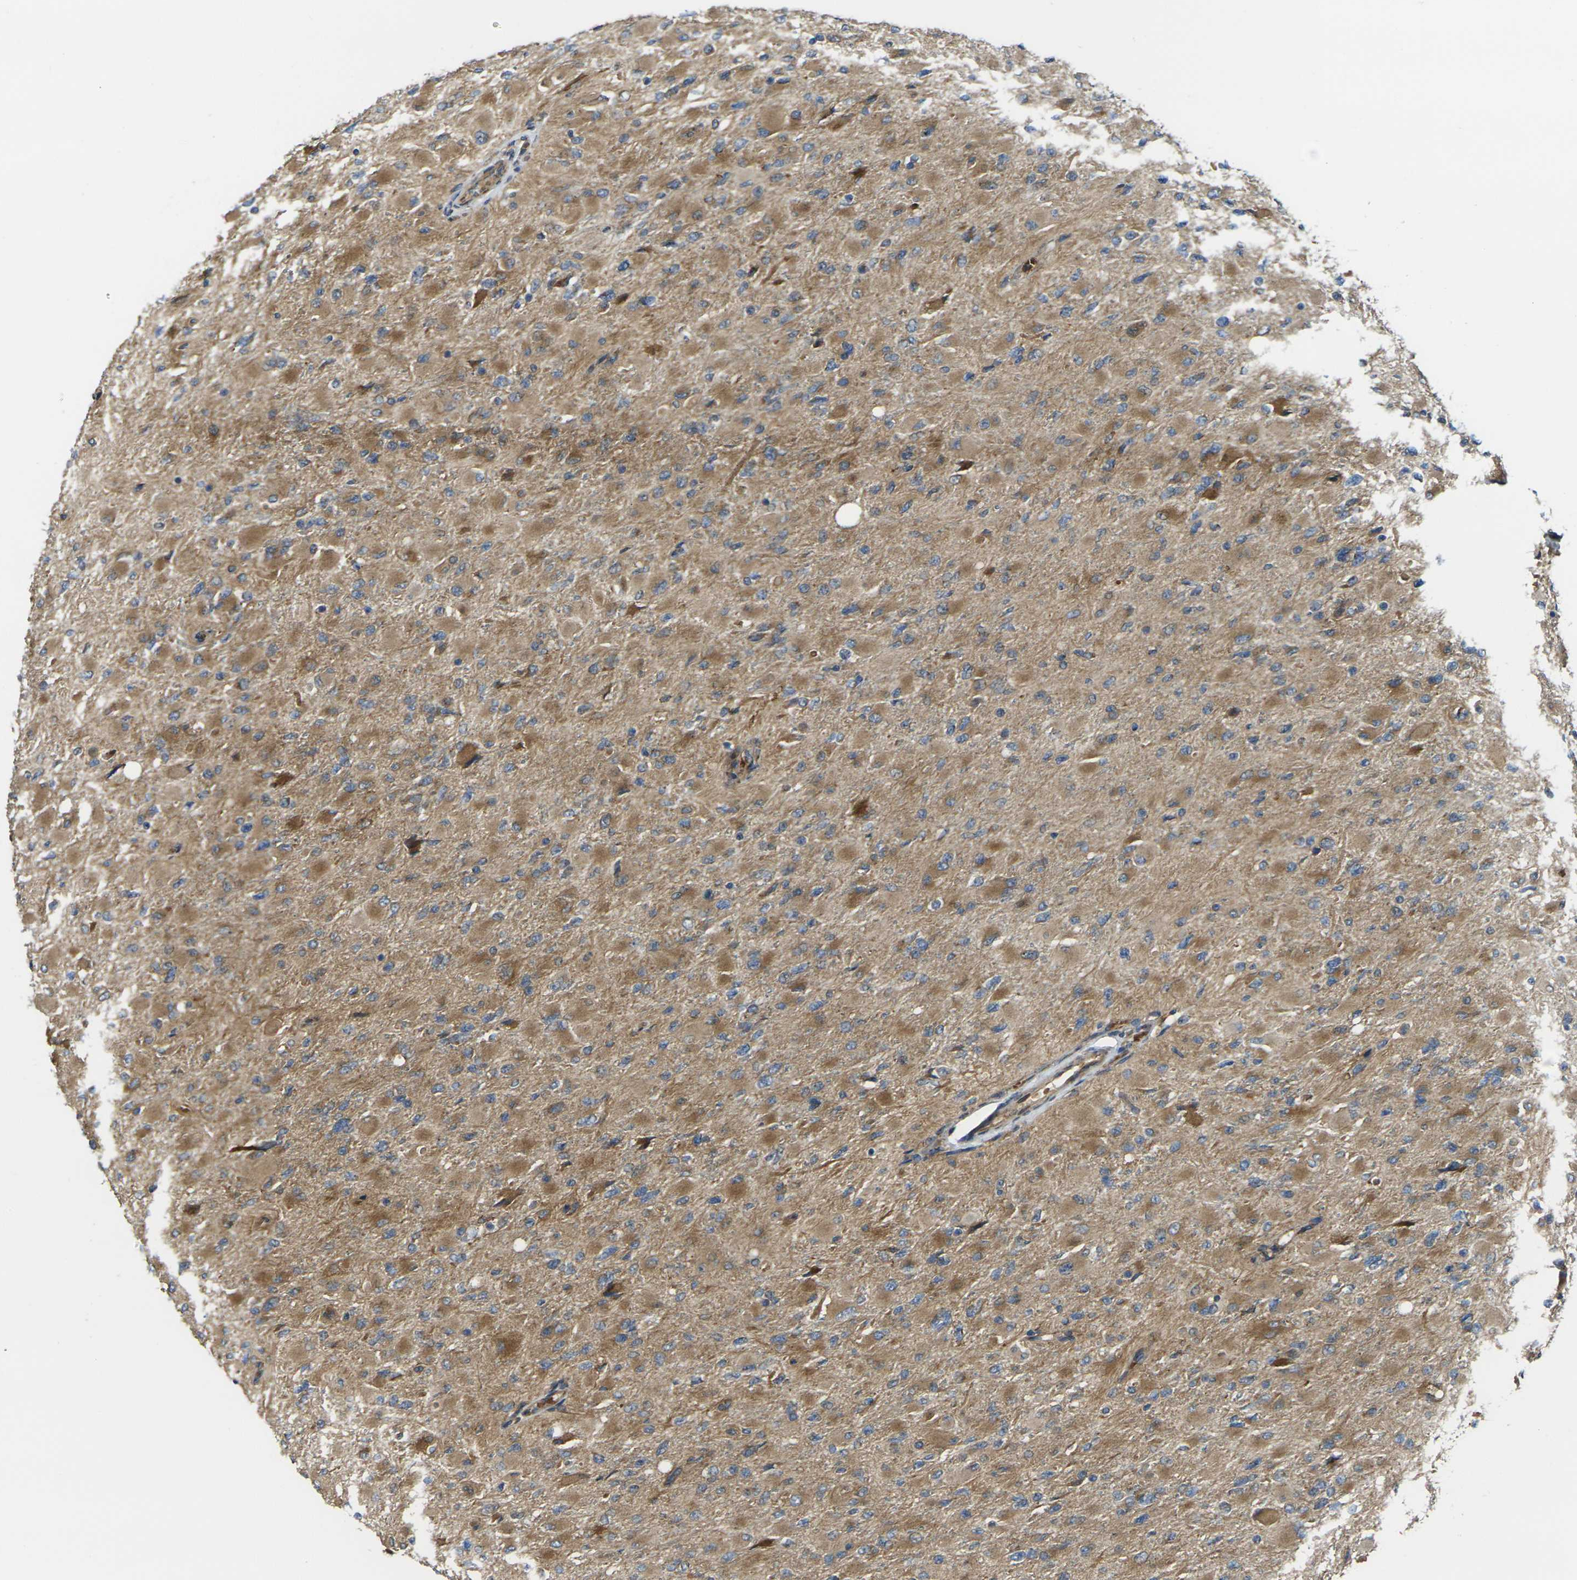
{"staining": {"intensity": "moderate", "quantity": ">75%", "location": "cytoplasmic/membranous"}, "tissue": "glioma", "cell_type": "Tumor cells", "image_type": "cancer", "snomed": [{"axis": "morphology", "description": "Glioma, malignant, High grade"}, {"axis": "topography", "description": "Cerebral cortex"}], "caption": "A high-resolution image shows immunohistochemistry (IHC) staining of glioma, which exhibits moderate cytoplasmic/membranous expression in about >75% of tumor cells.", "gene": "FZD1", "patient": {"sex": "female", "age": 36}}